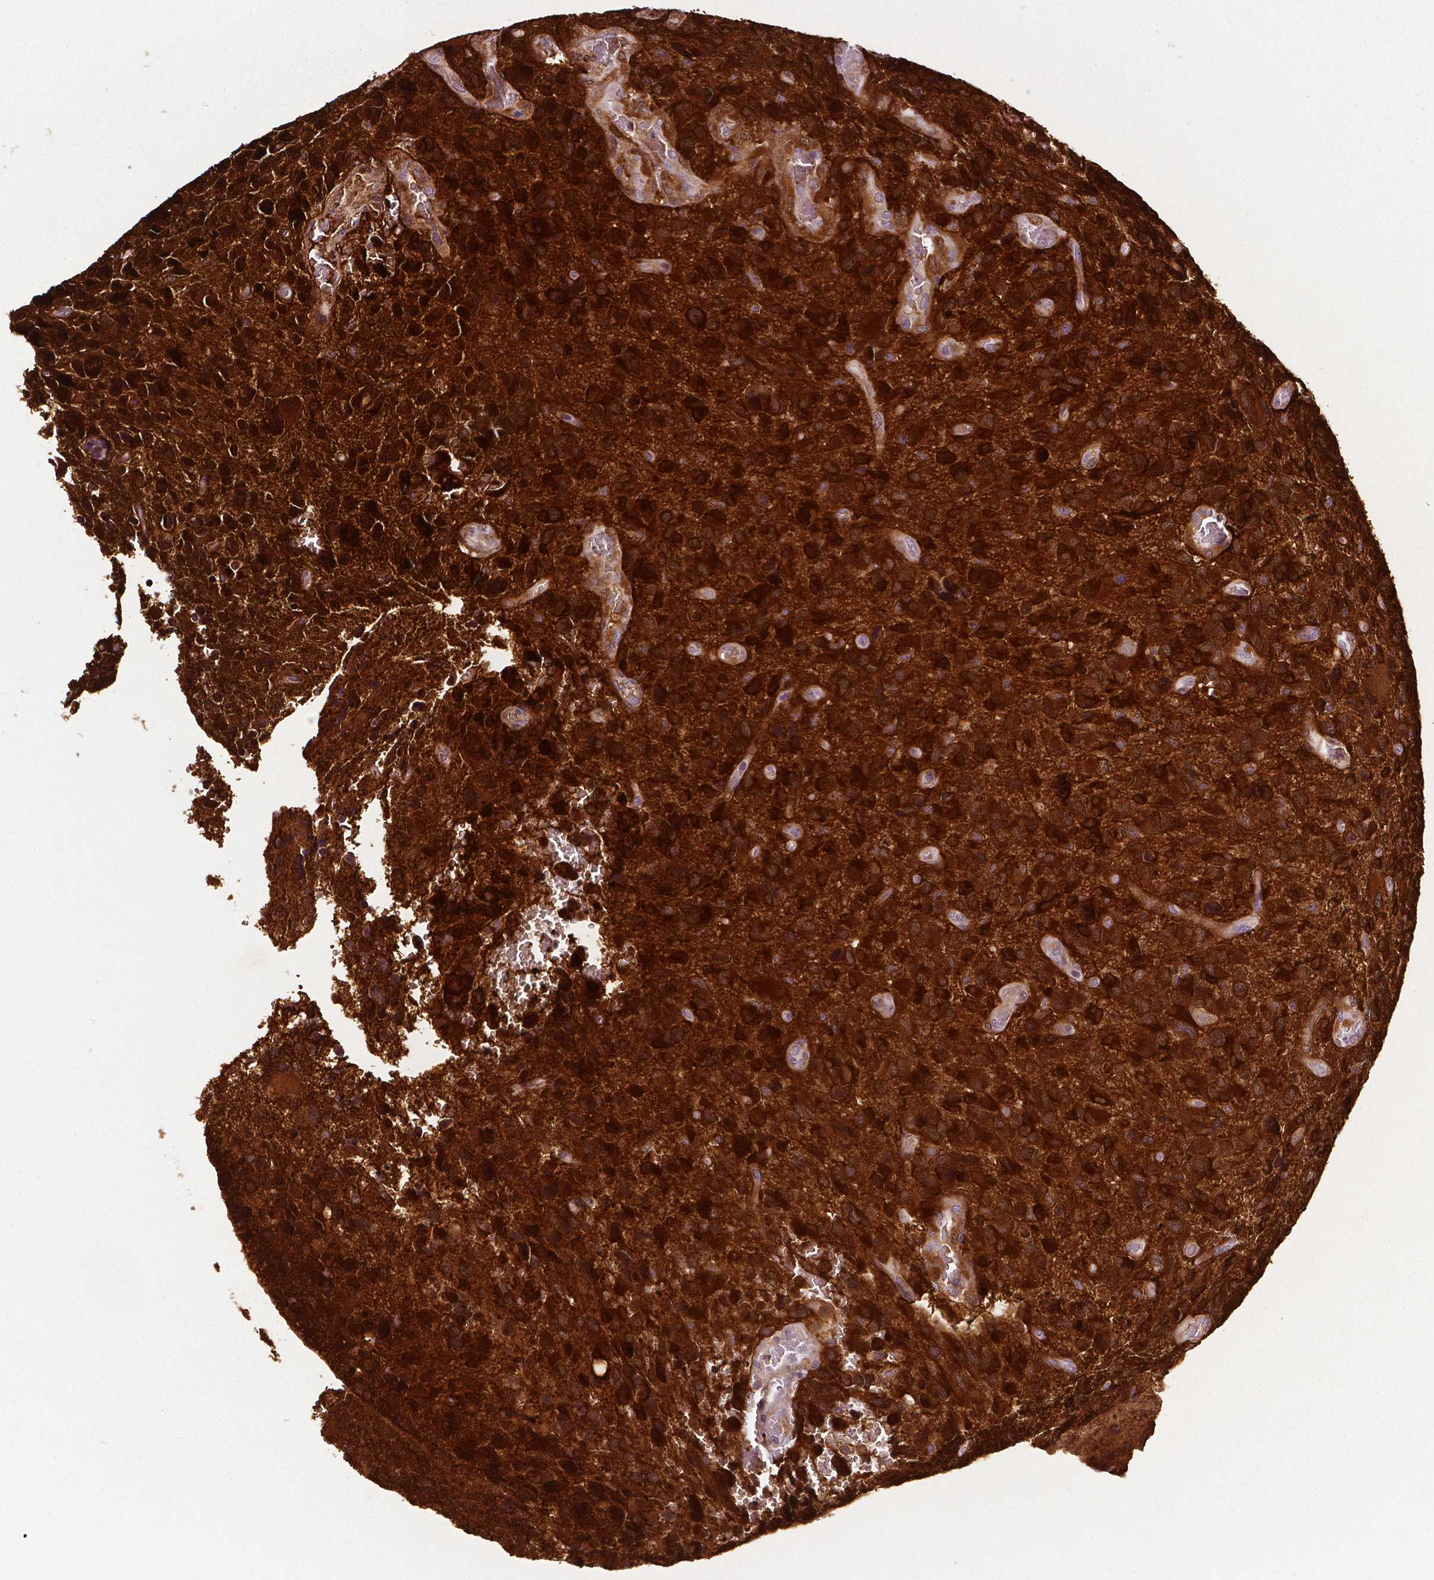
{"staining": {"intensity": "strong", "quantity": ">75%", "location": "cytoplasmic/membranous"}, "tissue": "glioma", "cell_type": "Tumor cells", "image_type": "cancer", "snomed": [{"axis": "morphology", "description": "Glioma, malignant, NOS"}, {"axis": "morphology", "description": "Glioma, malignant, High grade"}, {"axis": "topography", "description": "Brain"}], "caption": "DAB immunohistochemical staining of glioma exhibits strong cytoplasmic/membranous protein positivity in approximately >75% of tumor cells. (DAB = brown stain, brightfield microscopy at high magnification).", "gene": "PHGDH", "patient": {"sex": "female", "age": 71}}